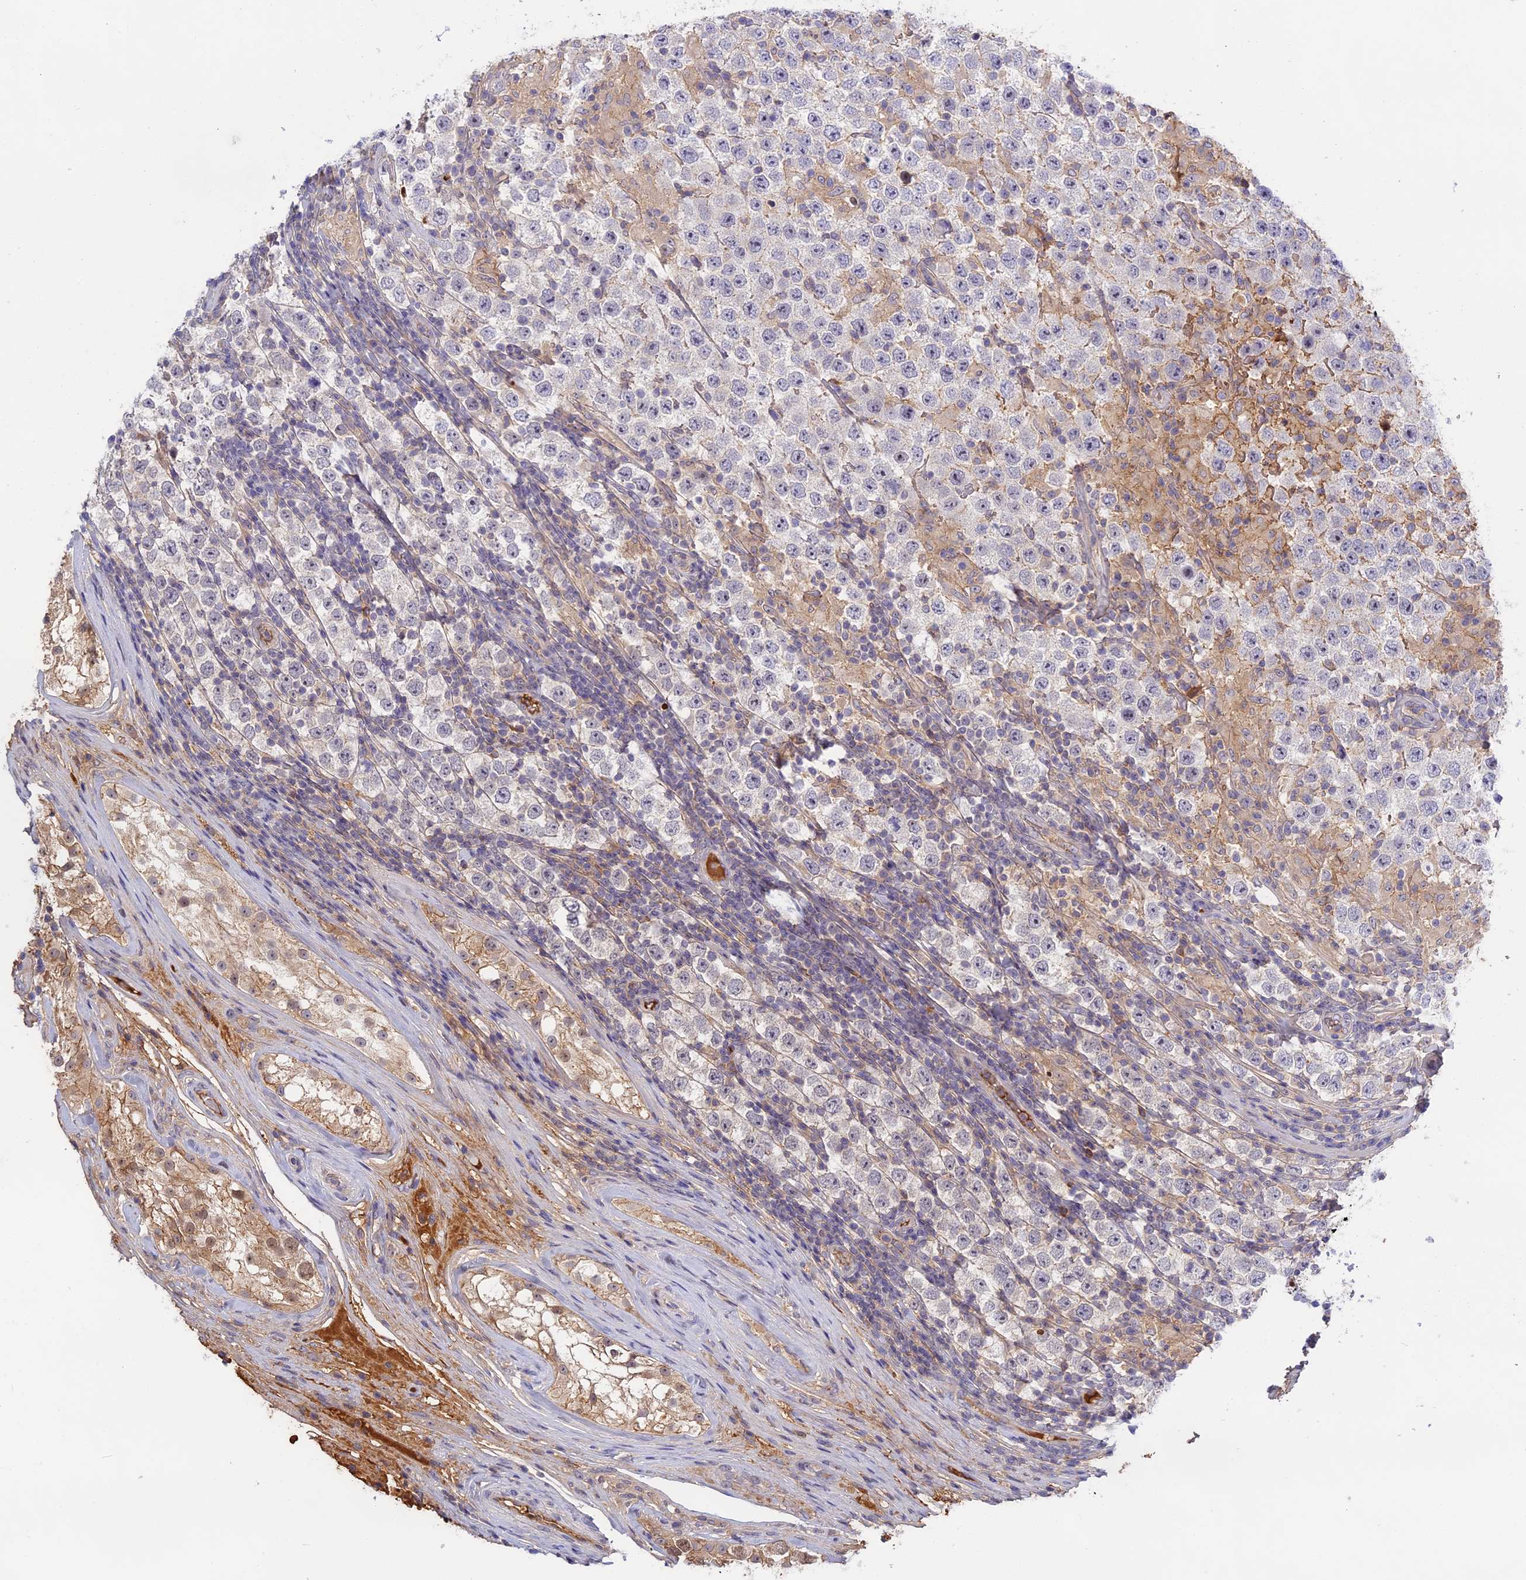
{"staining": {"intensity": "negative", "quantity": "none", "location": "none"}, "tissue": "testis cancer", "cell_type": "Tumor cells", "image_type": "cancer", "snomed": [{"axis": "morphology", "description": "Normal tissue, NOS"}, {"axis": "morphology", "description": "Urothelial carcinoma, High grade"}, {"axis": "morphology", "description": "Seminoma, NOS"}, {"axis": "morphology", "description": "Carcinoma, Embryonal, NOS"}, {"axis": "topography", "description": "Urinary bladder"}, {"axis": "topography", "description": "Testis"}], "caption": "A photomicrograph of human testis cancer (seminoma) is negative for staining in tumor cells.", "gene": "ADGRD1", "patient": {"sex": "male", "age": 41}}